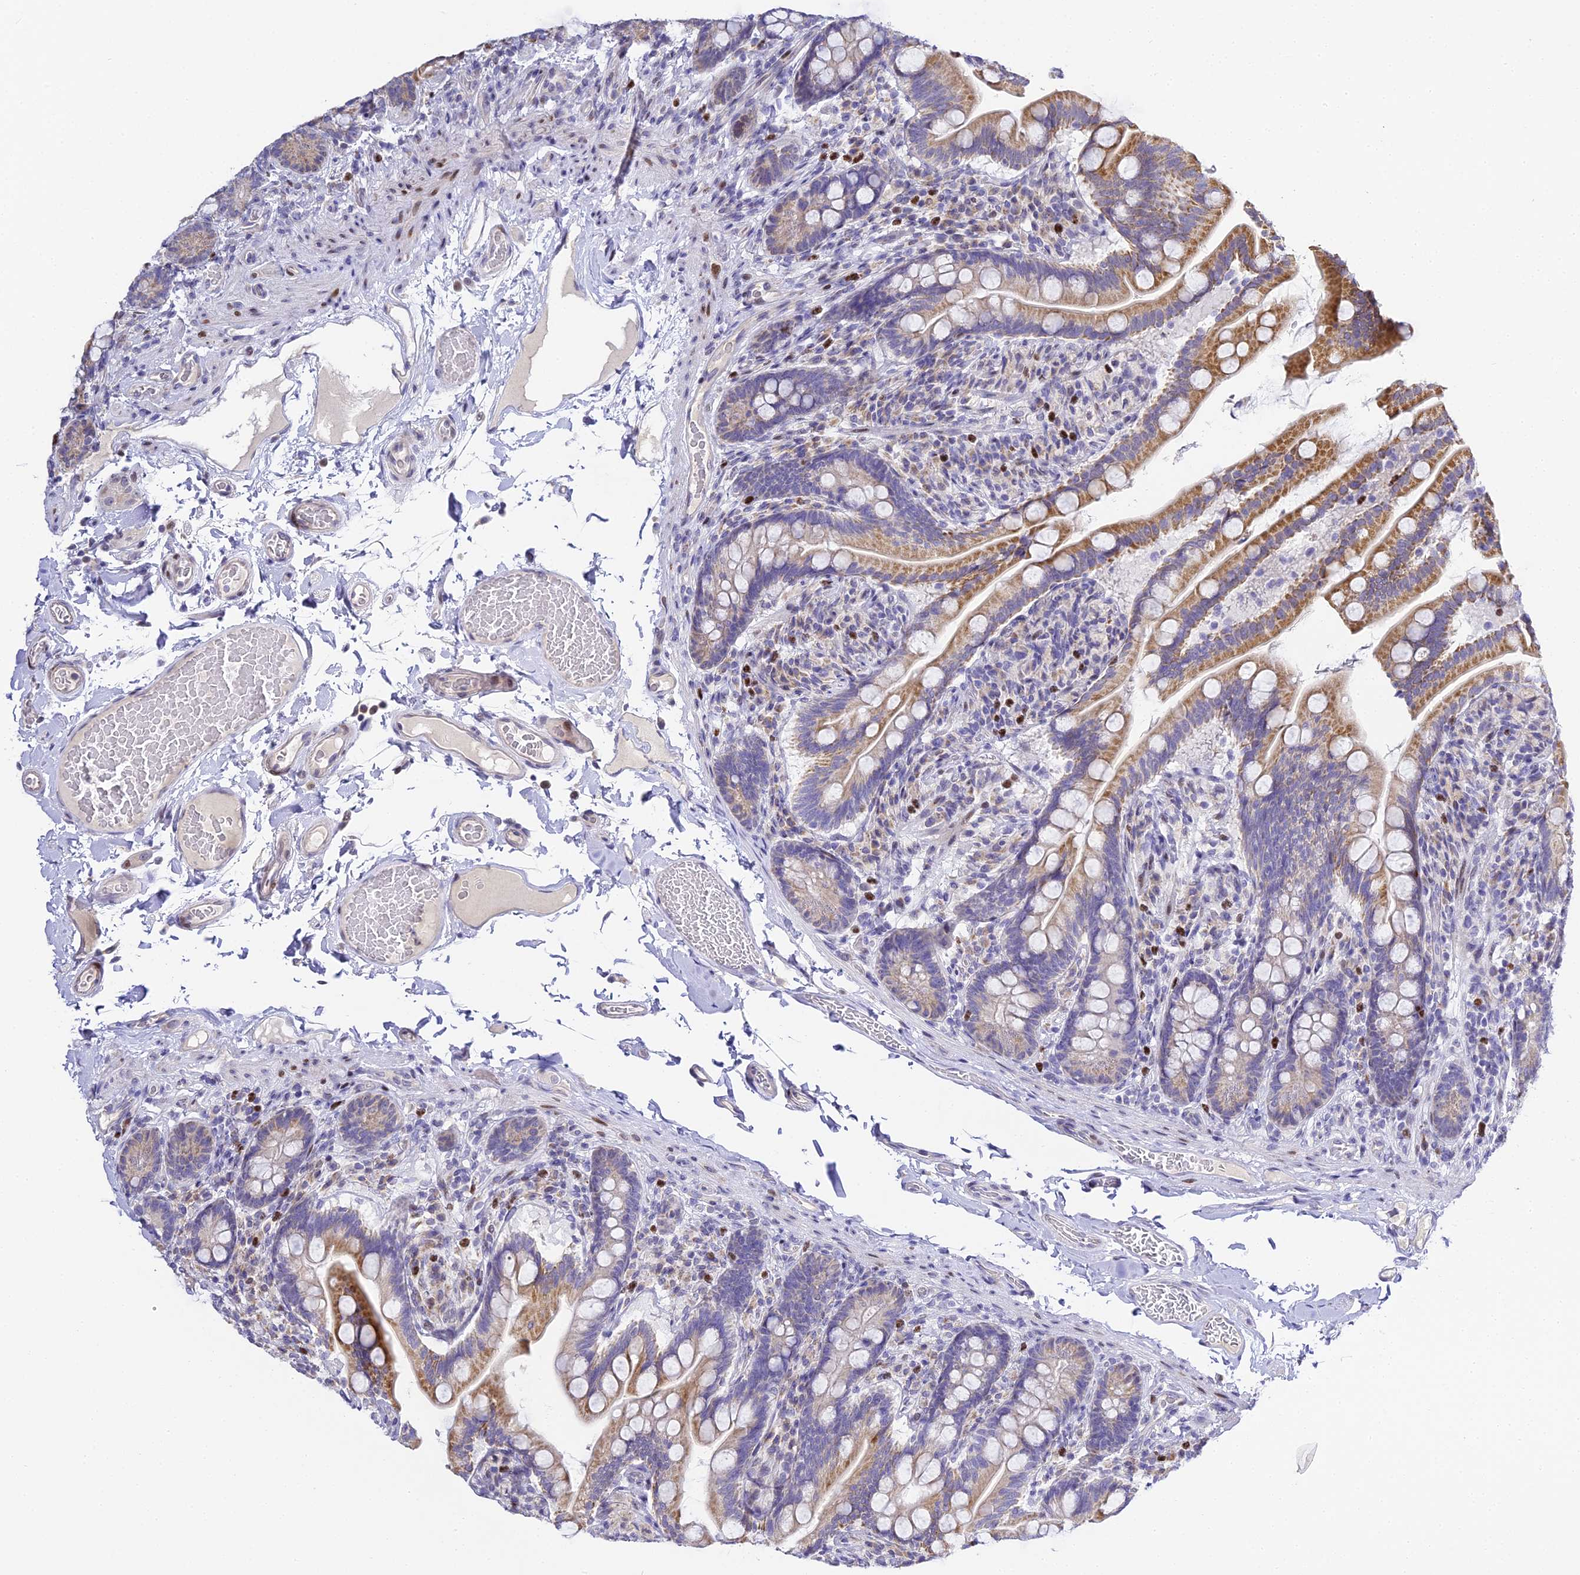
{"staining": {"intensity": "moderate", "quantity": "25%-75%", "location": "cytoplasmic/membranous"}, "tissue": "small intestine", "cell_type": "Glandular cells", "image_type": "normal", "snomed": [{"axis": "morphology", "description": "Normal tissue, NOS"}, {"axis": "topography", "description": "Small intestine"}], "caption": "Protein expression analysis of benign human small intestine reveals moderate cytoplasmic/membranous staining in approximately 25%-75% of glandular cells. The staining is performed using DAB (3,3'-diaminobenzidine) brown chromogen to label protein expression. The nuclei are counter-stained blue using hematoxylin.", "gene": "SERP1", "patient": {"sex": "female", "age": 64}}